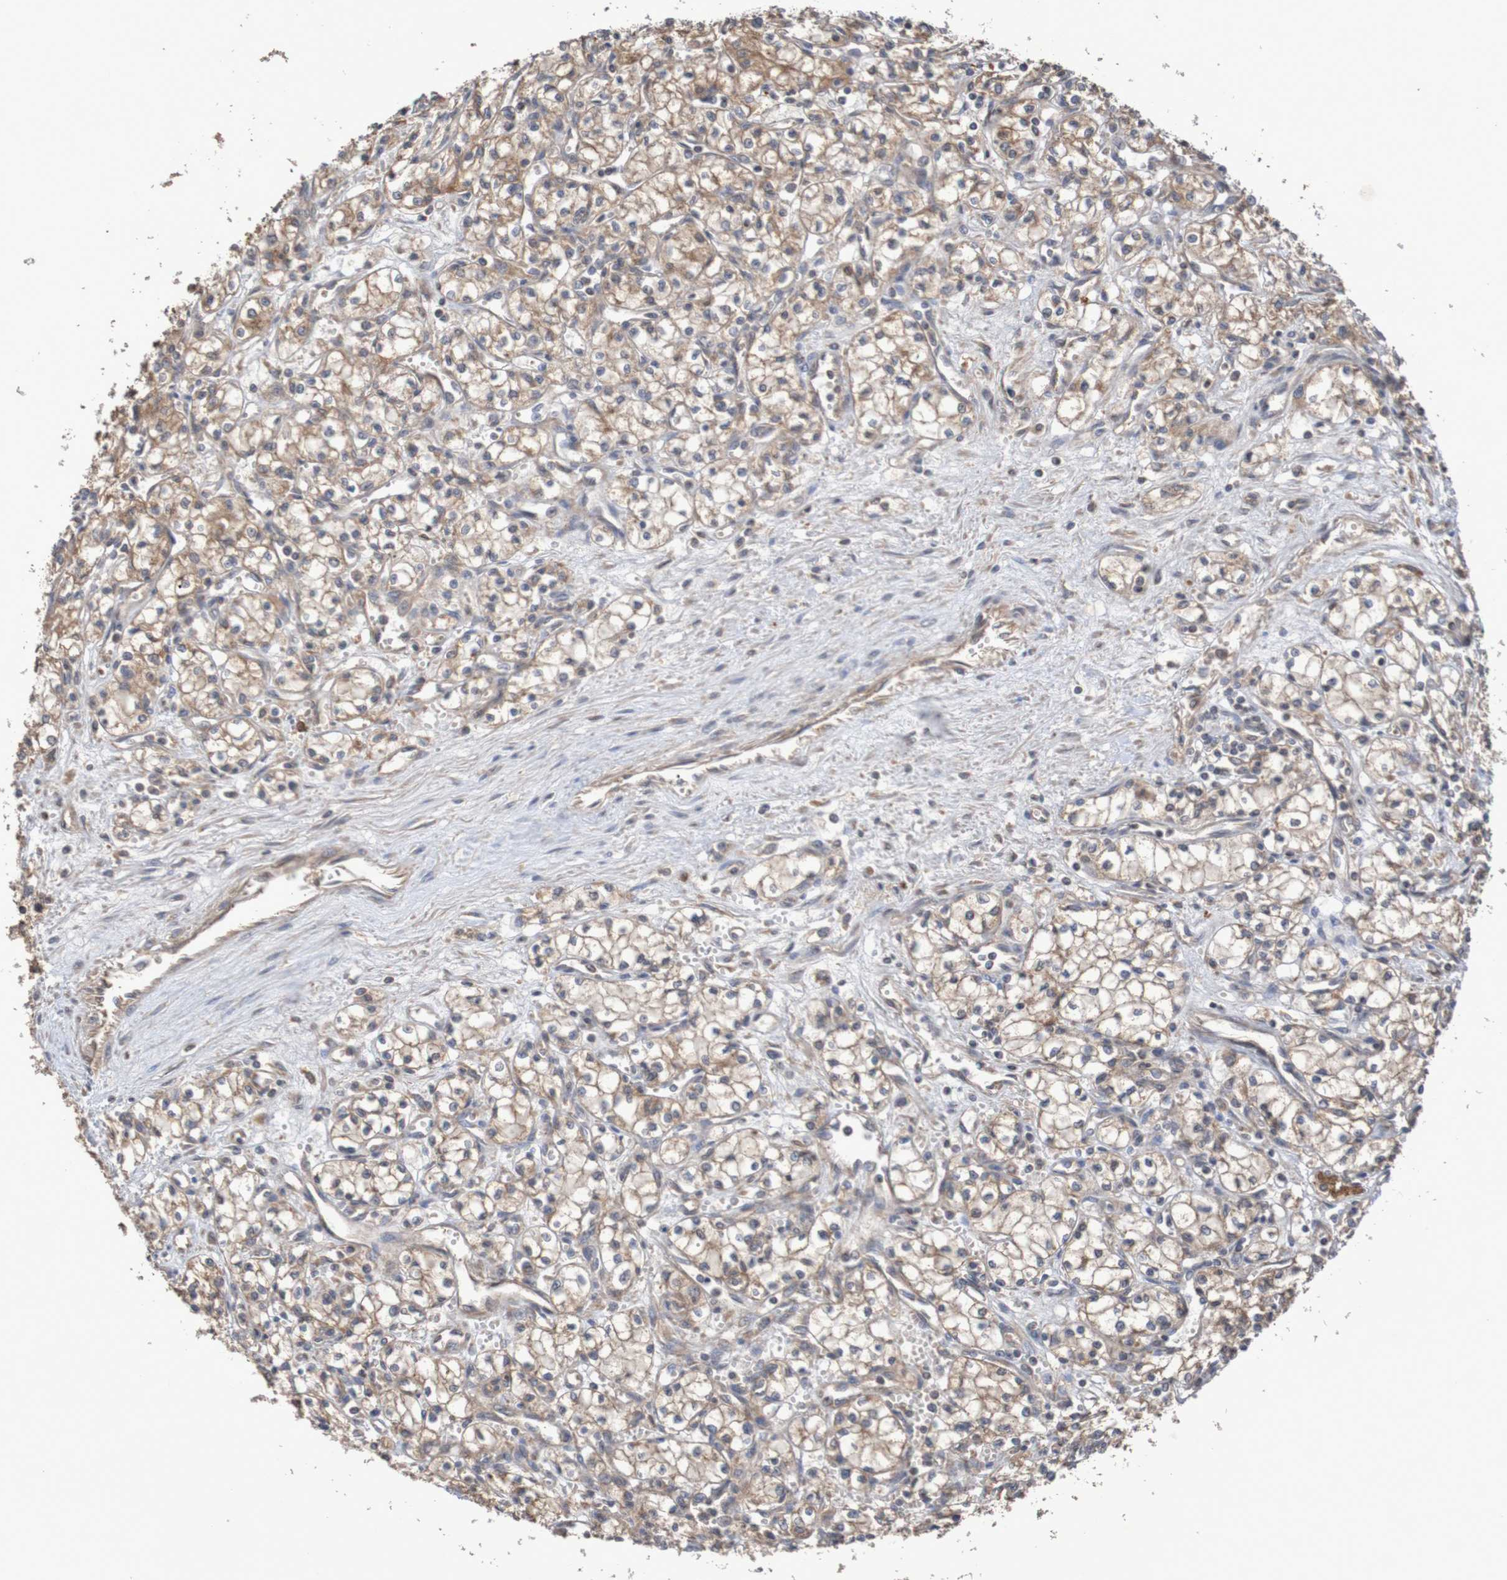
{"staining": {"intensity": "moderate", "quantity": ">75%", "location": "cytoplasmic/membranous"}, "tissue": "renal cancer", "cell_type": "Tumor cells", "image_type": "cancer", "snomed": [{"axis": "morphology", "description": "Normal tissue, NOS"}, {"axis": "morphology", "description": "Adenocarcinoma, NOS"}, {"axis": "topography", "description": "Kidney"}], "caption": "Renal adenocarcinoma tissue reveals moderate cytoplasmic/membranous expression in approximately >75% of tumor cells, visualized by immunohistochemistry. Nuclei are stained in blue.", "gene": "PHYH", "patient": {"sex": "male", "age": 59}}